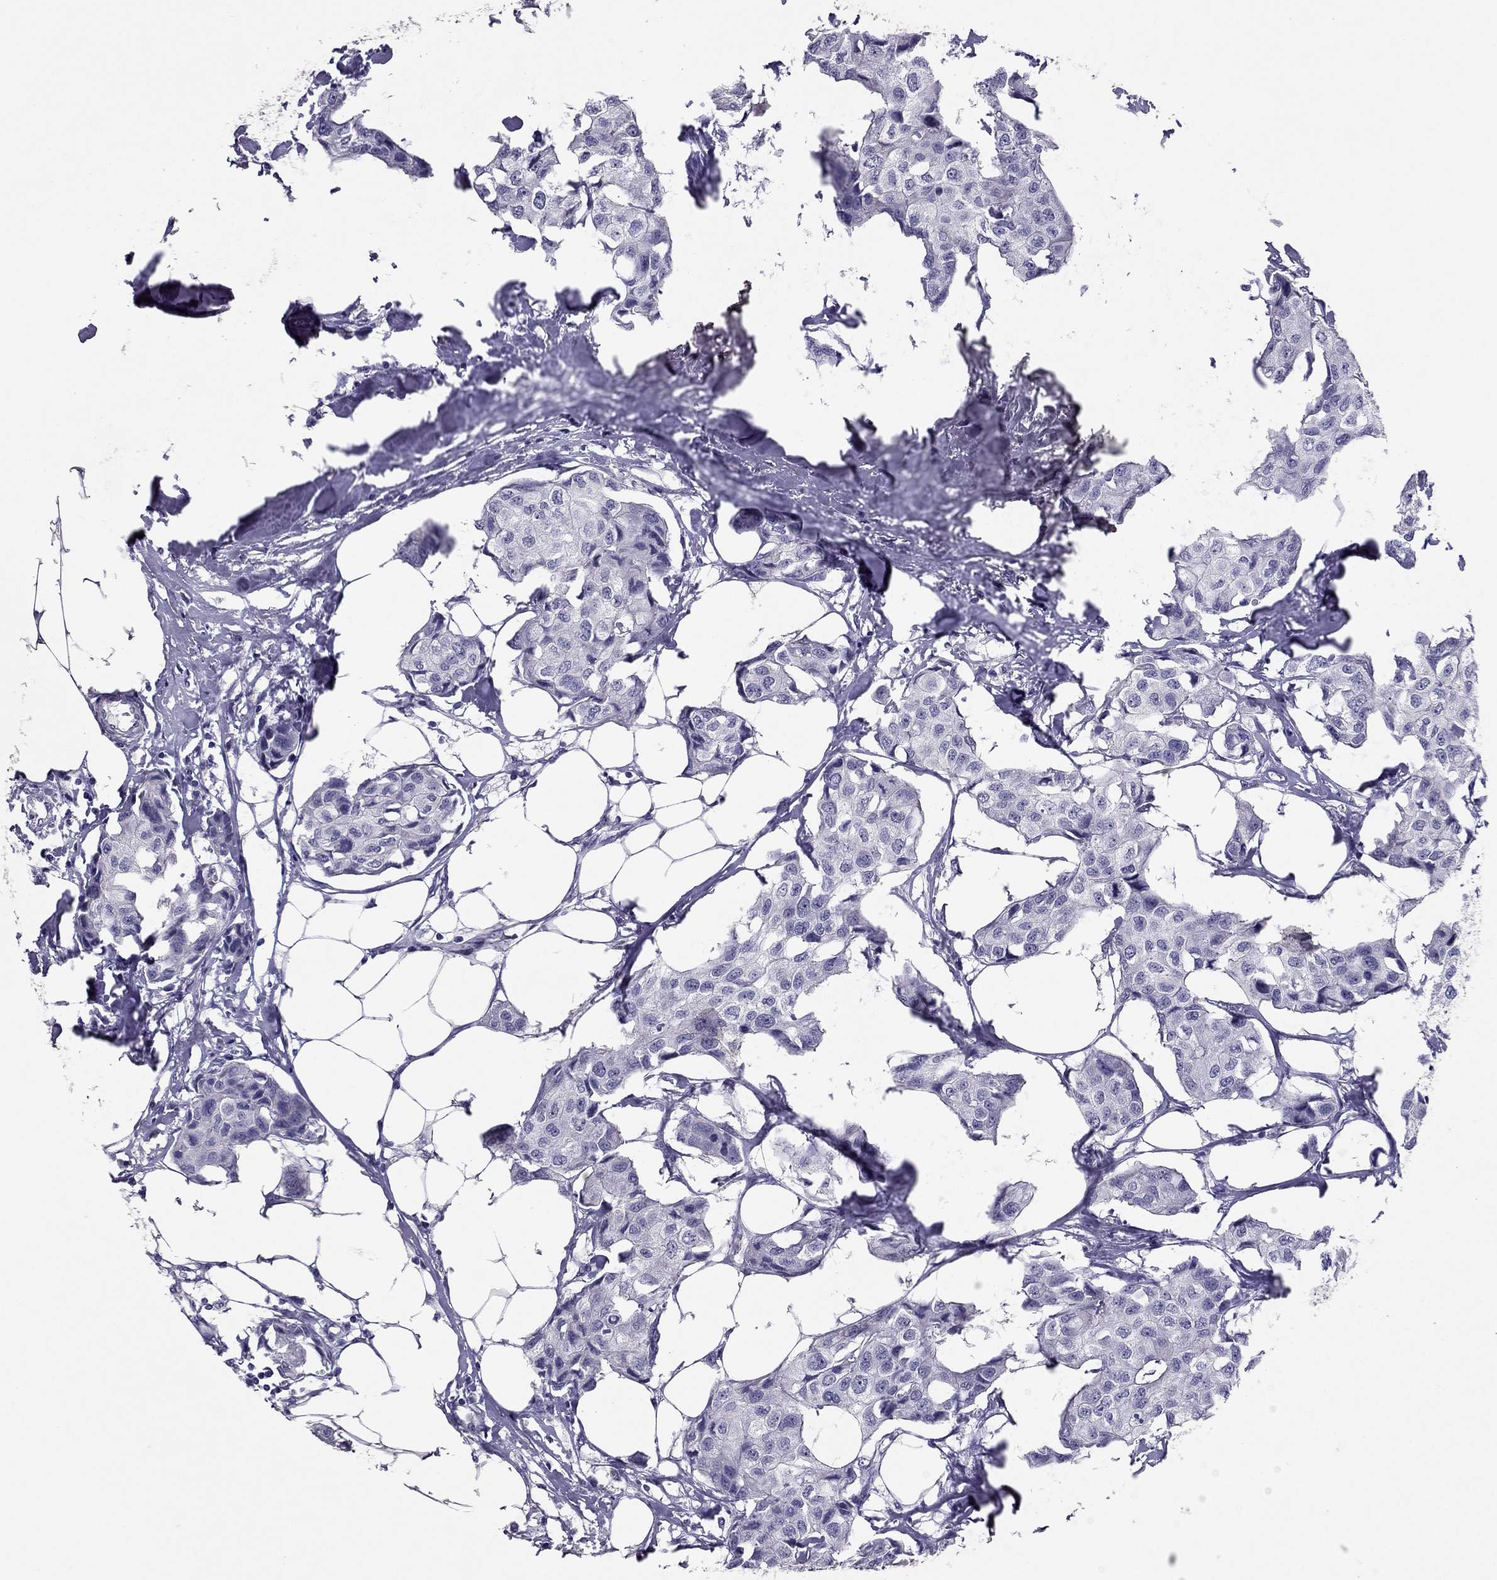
{"staining": {"intensity": "negative", "quantity": "none", "location": "none"}, "tissue": "breast cancer", "cell_type": "Tumor cells", "image_type": "cancer", "snomed": [{"axis": "morphology", "description": "Duct carcinoma"}, {"axis": "topography", "description": "Breast"}], "caption": "Tumor cells are negative for protein expression in human breast invasive ductal carcinoma.", "gene": "RHO", "patient": {"sex": "female", "age": 80}}